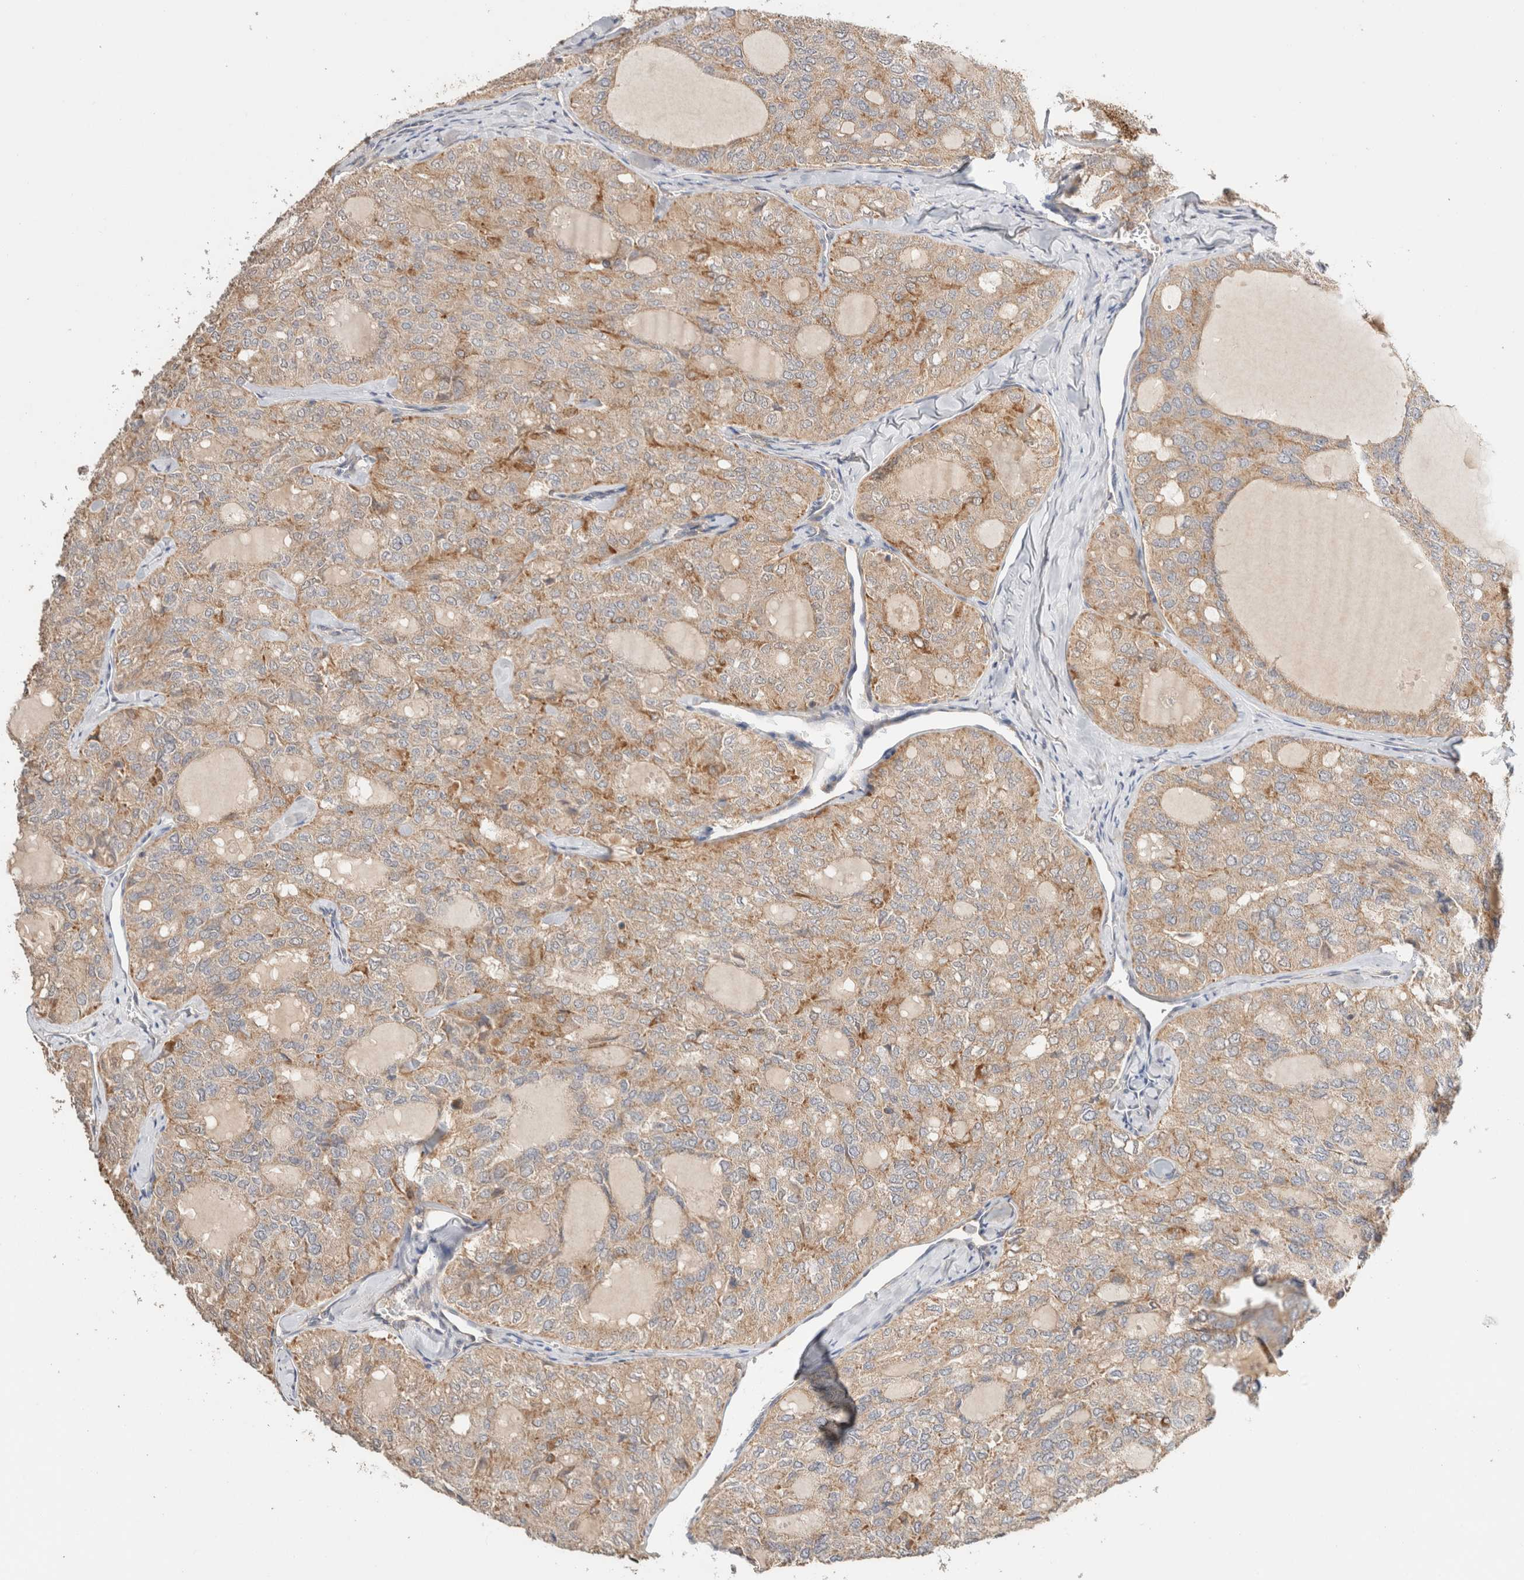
{"staining": {"intensity": "weak", "quantity": ">75%", "location": "cytoplasmic/membranous"}, "tissue": "thyroid cancer", "cell_type": "Tumor cells", "image_type": "cancer", "snomed": [{"axis": "morphology", "description": "Follicular adenoma carcinoma, NOS"}, {"axis": "topography", "description": "Thyroid gland"}], "caption": "Immunohistochemical staining of human follicular adenoma carcinoma (thyroid) exhibits weak cytoplasmic/membranous protein expression in approximately >75% of tumor cells.", "gene": "B3GNTL1", "patient": {"sex": "male", "age": 75}}